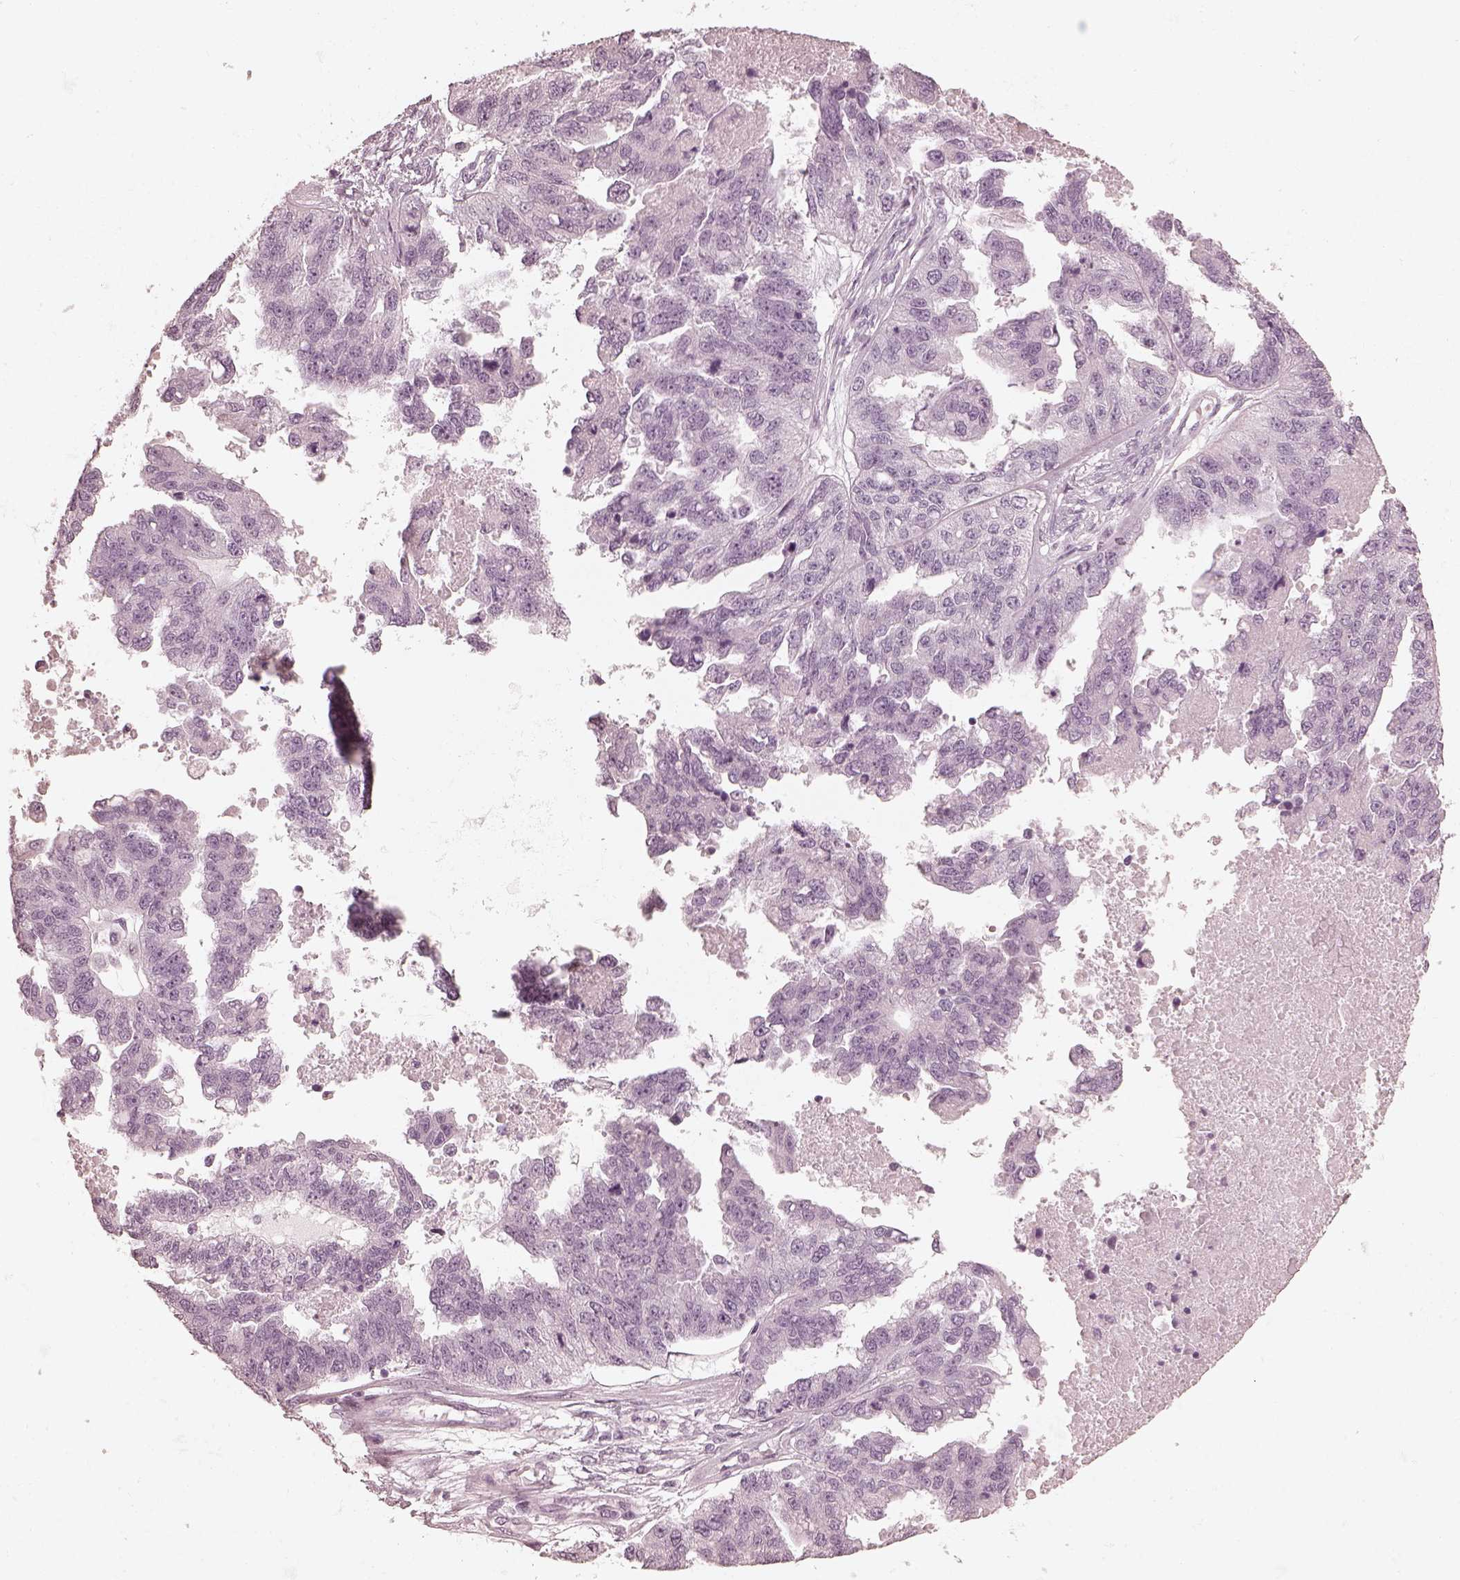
{"staining": {"intensity": "negative", "quantity": "none", "location": "none"}, "tissue": "ovarian cancer", "cell_type": "Tumor cells", "image_type": "cancer", "snomed": [{"axis": "morphology", "description": "Cystadenocarcinoma, serous, NOS"}, {"axis": "topography", "description": "Ovary"}], "caption": "Human ovarian serous cystadenocarcinoma stained for a protein using immunohistochemistry (IHC) reveals no staining in tumor cells.", "gene": "CALR3", "patient": {"sex": "female", "age": 58}}